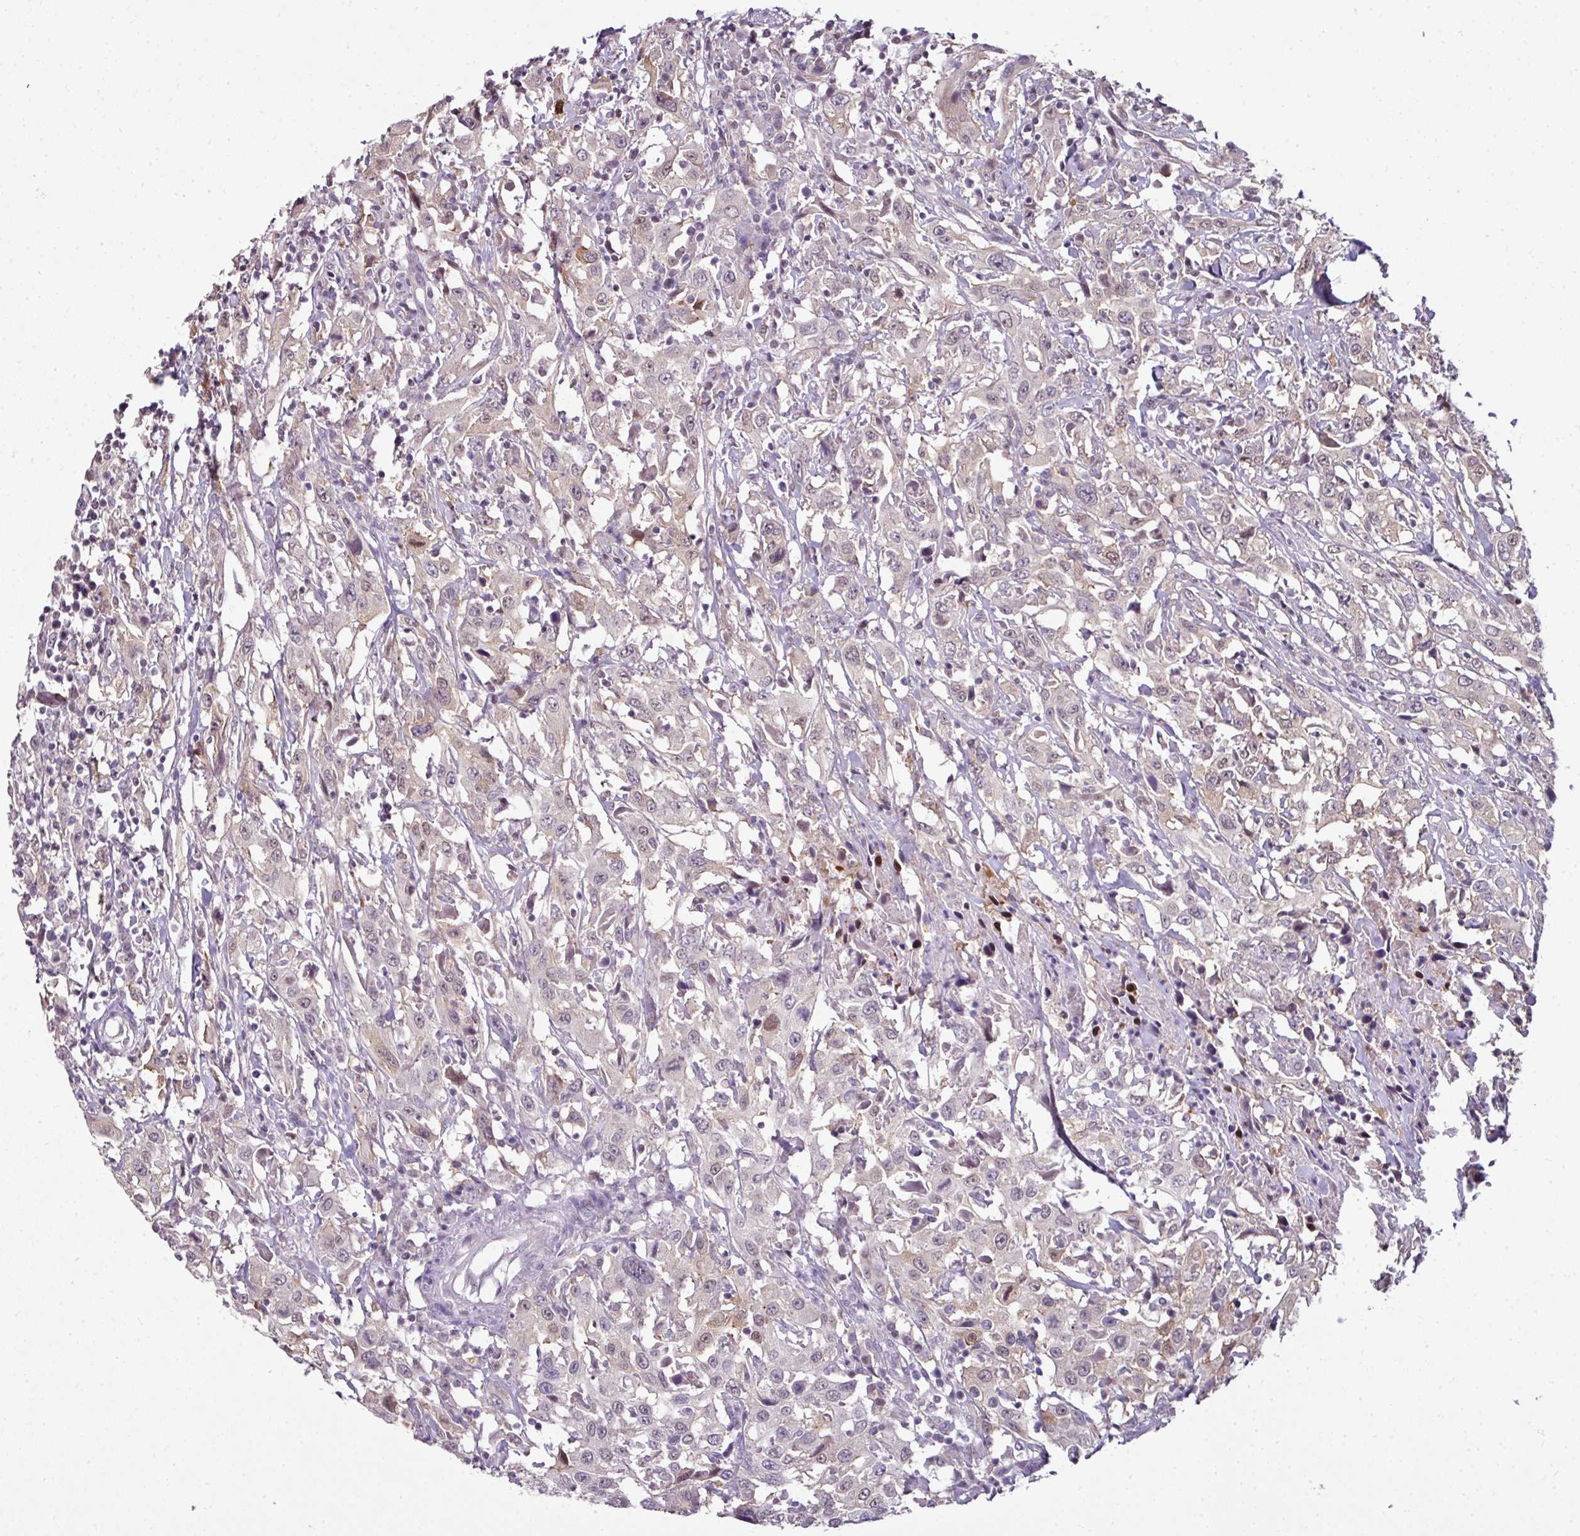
{"staining": {"intensity": "moderate", "quantity": "<25%", "location": "nuclear"}, "tissue": "urothelial cancer", "cell_type": "Tumor cells", "image_type": "cancer", "snomed": [{"axis": "morphology", "description": "Urothelial carcinoma, High grade"}, {"axis": "topography", "description": "Urinary bladder"}], "caption": "Urothelial cancer stained with immunohistochemistry displays moderate nuclear expression in about <25% of tumor cells.", "gene": "C19orf33", "patient": {"sex": "male", "age": 61}}